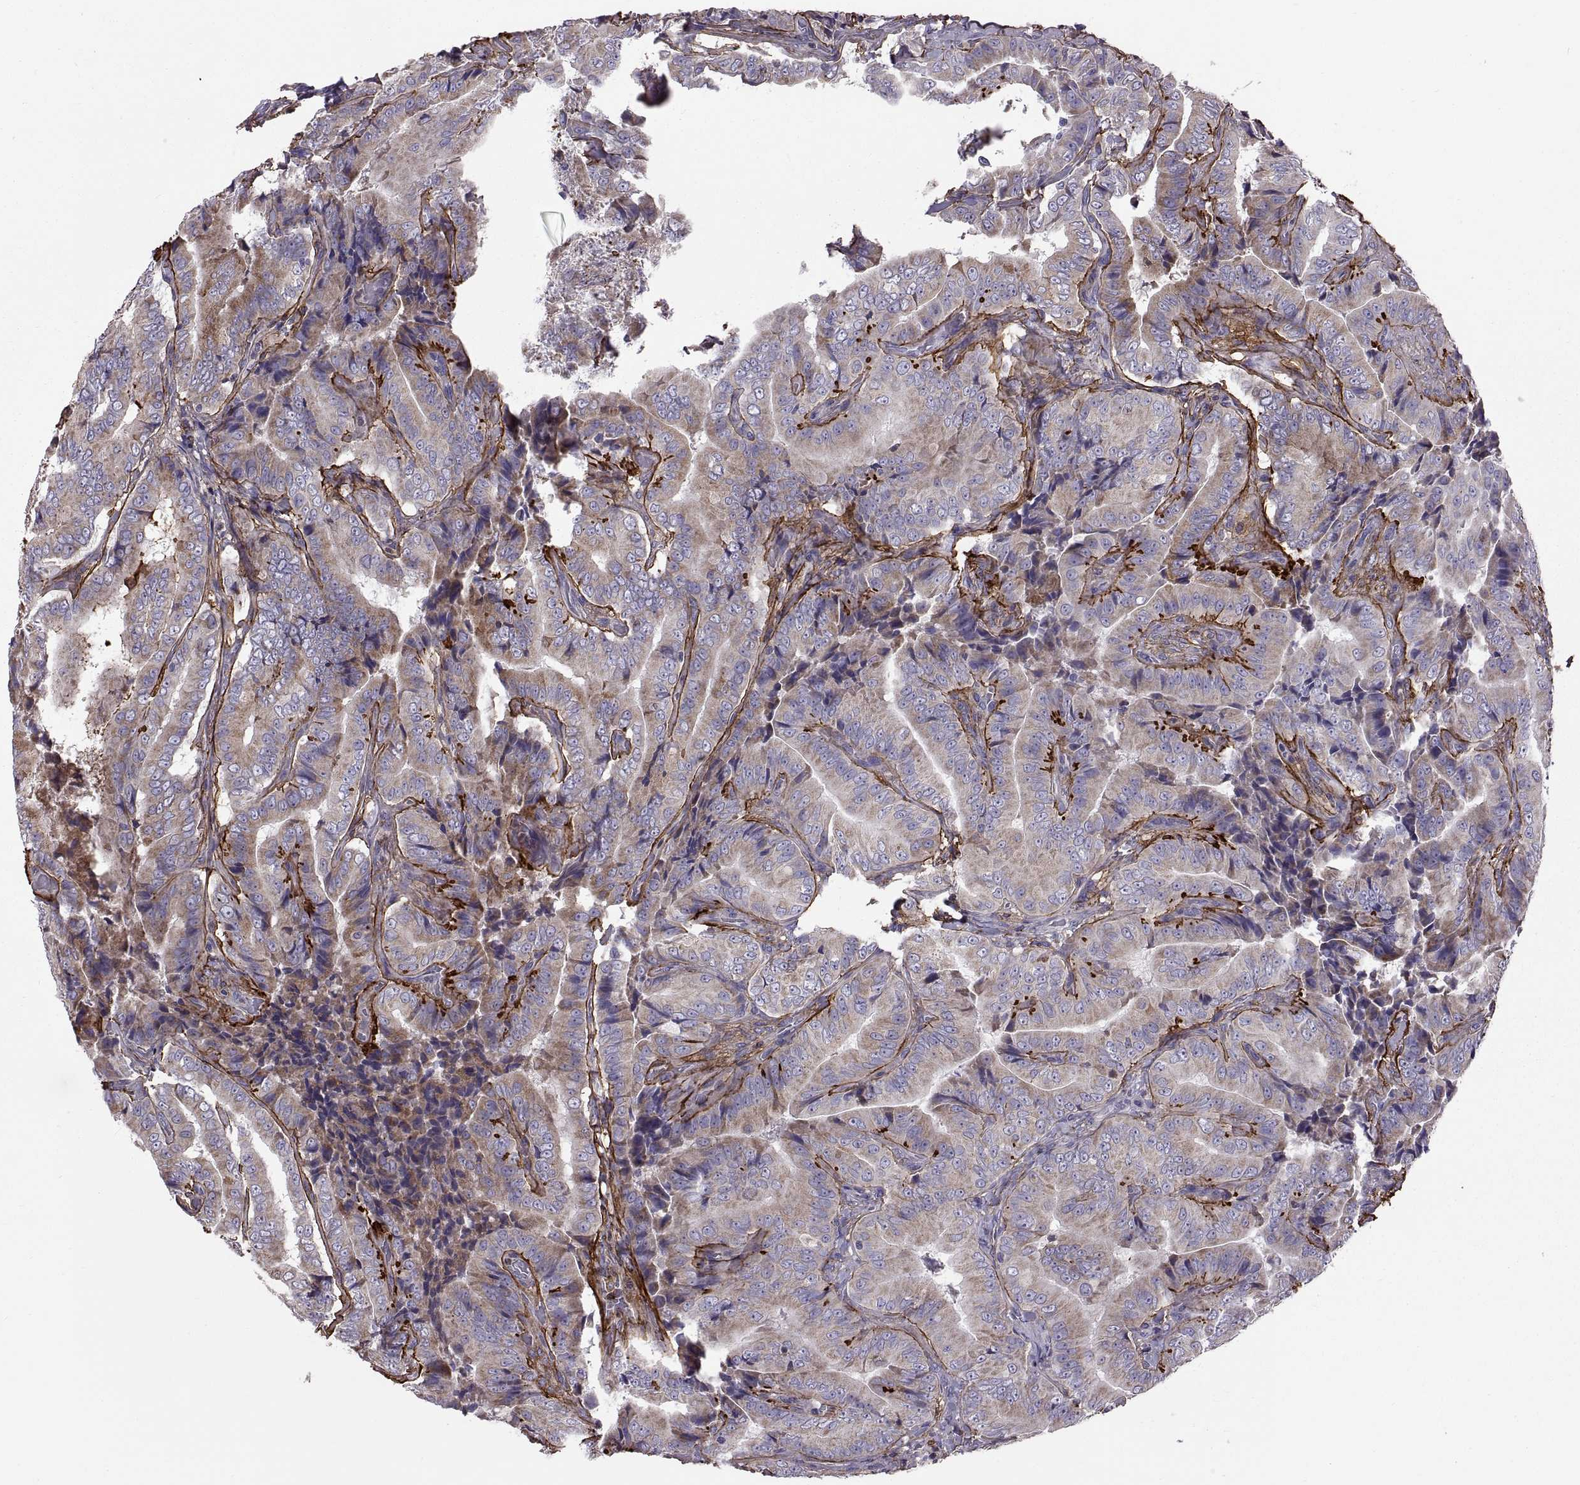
{"staining": {"intensity": "weak", "quantity": "25%-75%", "location": "cytoplasmic/membranous"}, "tissue": "thyroid cancer", "cell_type": "Tumor cells", "image_type": "cancer", "snomed": [{"axis": "morphology", "description": "Papillary adenocarcinoma, NOS"}, {"axis": "topography", "description": "Thyroid gland"}], "caption": "Thyroid papillary adenocarcinoma tissue shows weak cytoplasmic/membranous staining in approximately 25%-75% of tumor cells, visualized by immunohistochemistry.", "gene": "EMILIN2", "patient": {"sex": "male", "age": 61}}